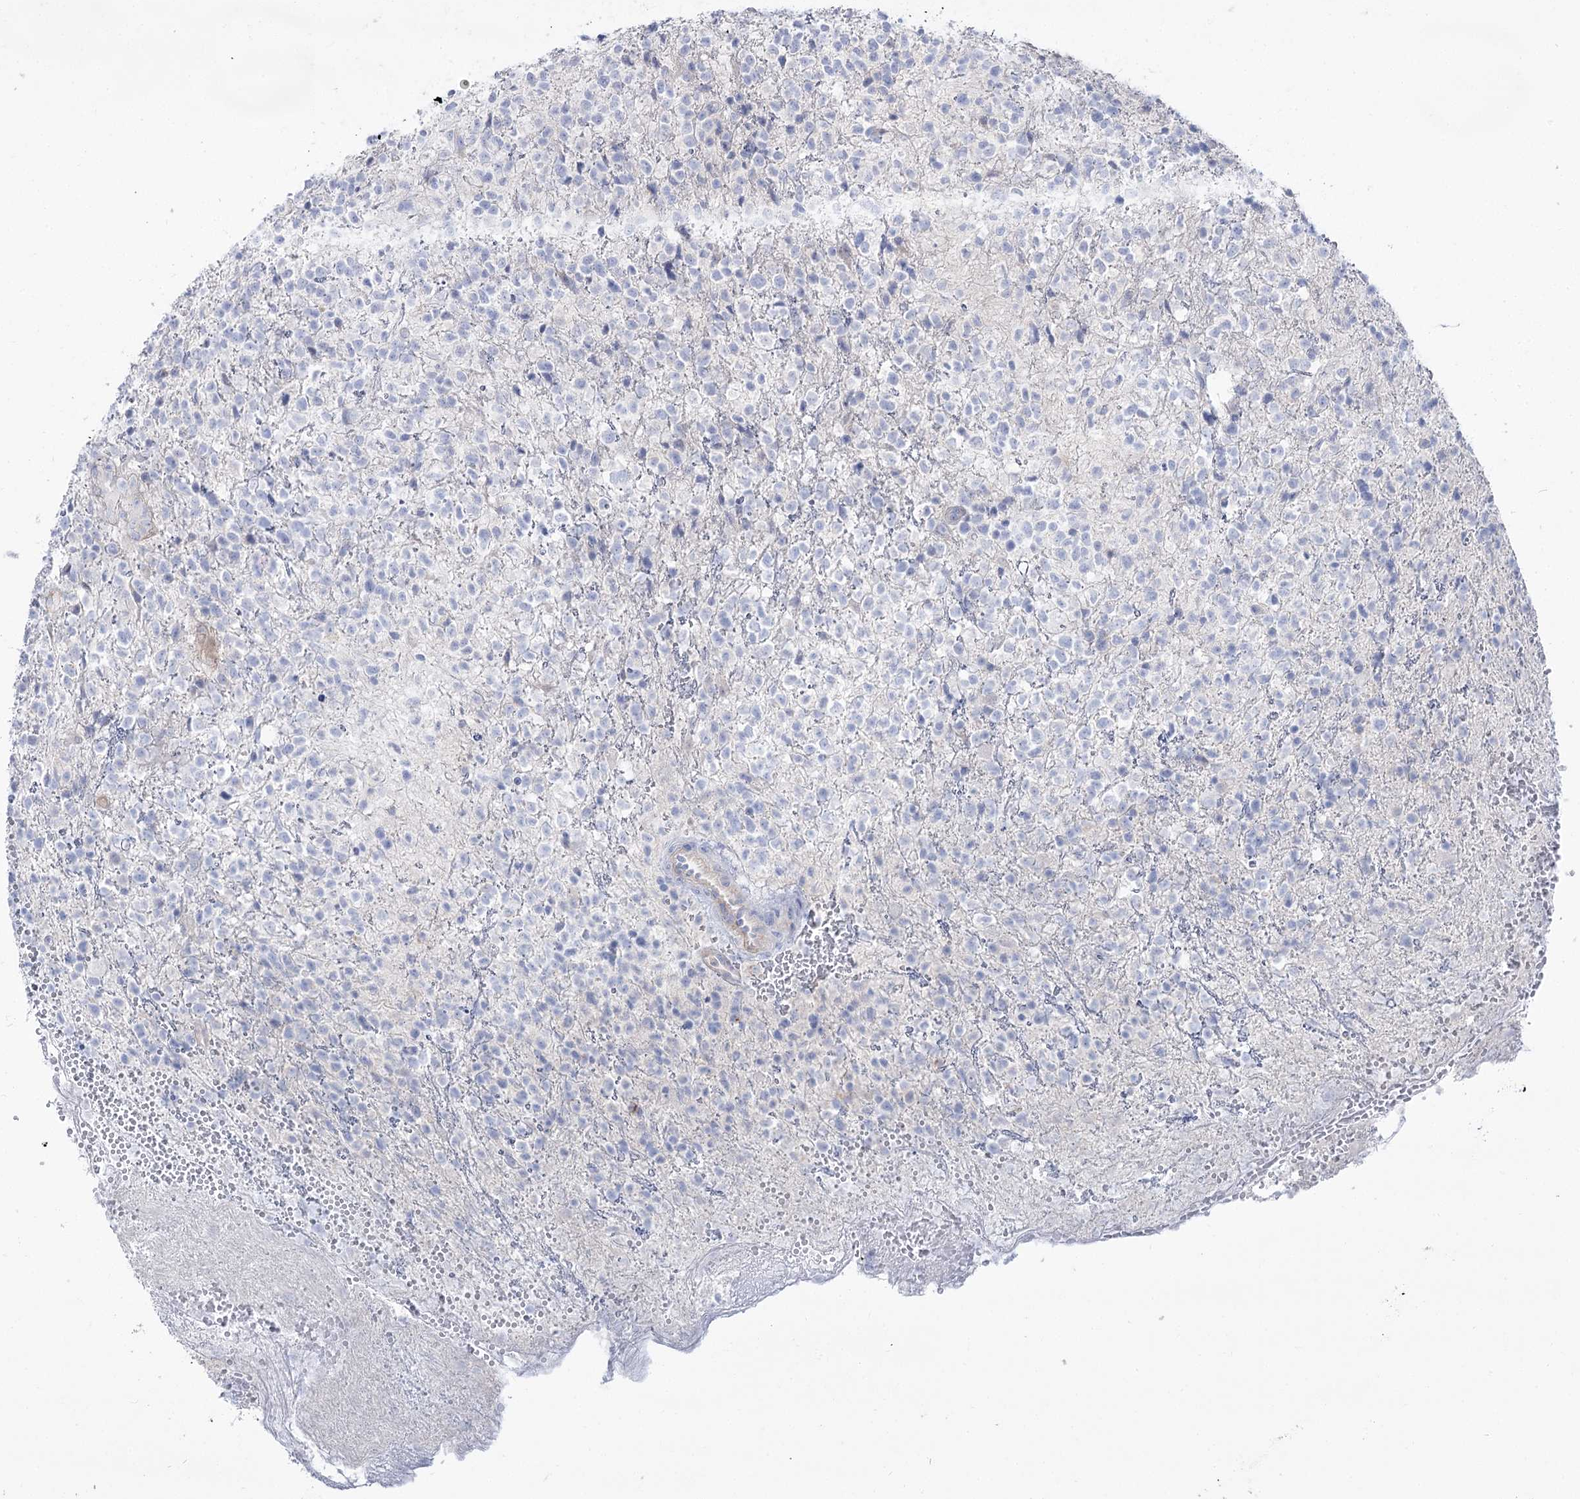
{"staining": {"intensity": "negative", "quantity": "none", "location": "none"}, "tissue": "glioma", "cell_type": "Tumor cells", "image_type": "cancer", "snomed": [{"axis": "morphology", "description": "Glioma, malignant, High grade"}, {"axis": "topography", "description": "Brain"}], "caption": "DAB immunohistochemical staining of high-grade glioma (malignant) displays no significant staining in tumor cells. (DAB (3,3'-diaminobenzidine) immunohistochemistry, high magnification).", "gene": "SUOX", "patient": {"sex": "male", "age": 56}}